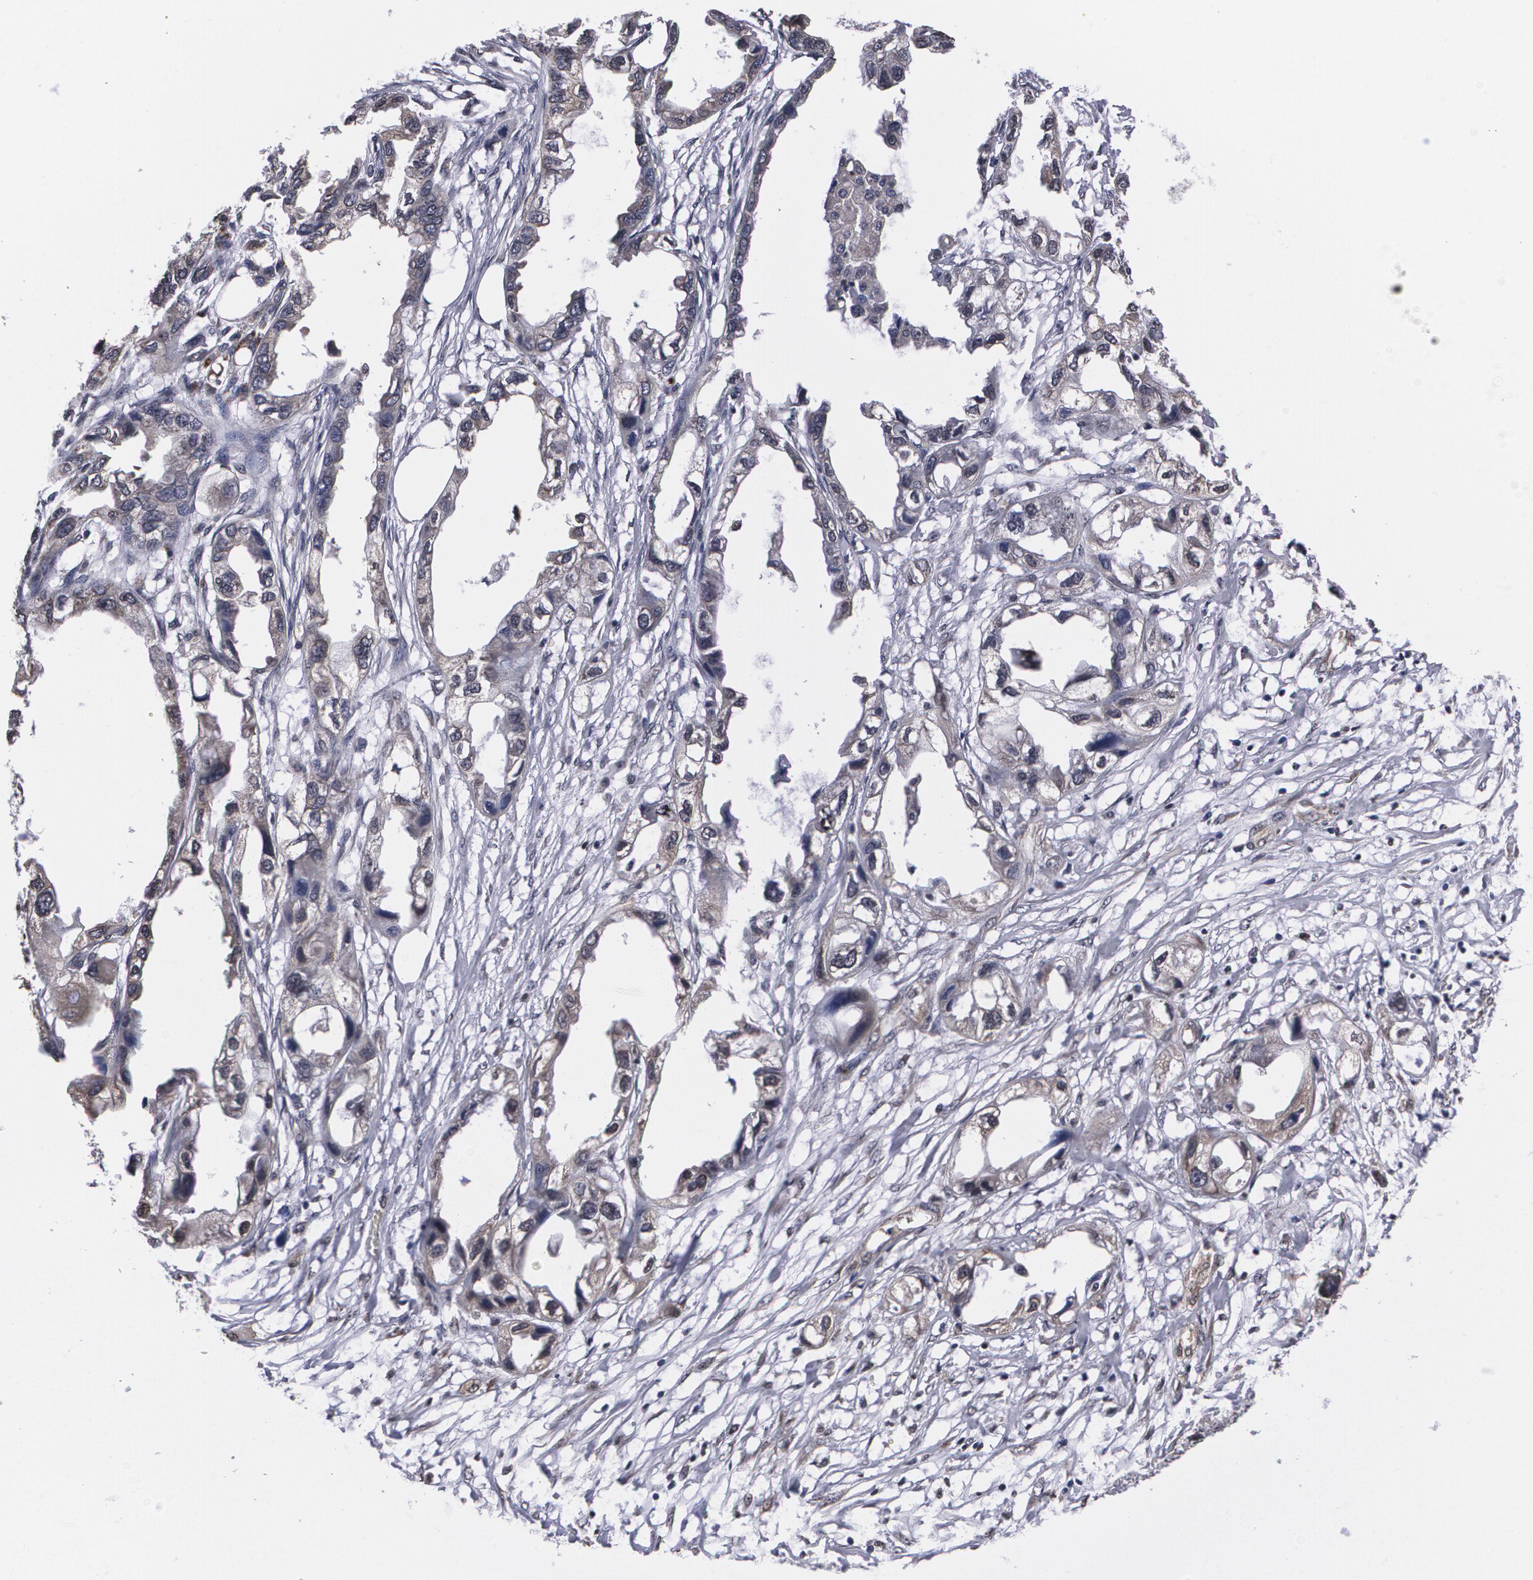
{"staining": {"intensity": "weak", "quantity": "25%-75%", "location": "cytoplasmic/membranous"}, "tissue": "endometrial cancer", "cell_type": "Tumor cells", "image_type": "cancer", "snomed": [{"axis": "morphology", "description": "Adenocarcinoma, NOS"}, {"axis": "topography", "description": "Endometrium"}], "caption": "High-power microscopy captured an immunohistochemistry (IHC) histopathology image of endometrial cancer (adenocarcinoma), revealing weak cytoplasmic/membranous expression in approximately 25%-75% of tumor cells. Nuclei are stained in blue.", "gene": "MVP", "patient": {"sex": "female", "age": 67}}